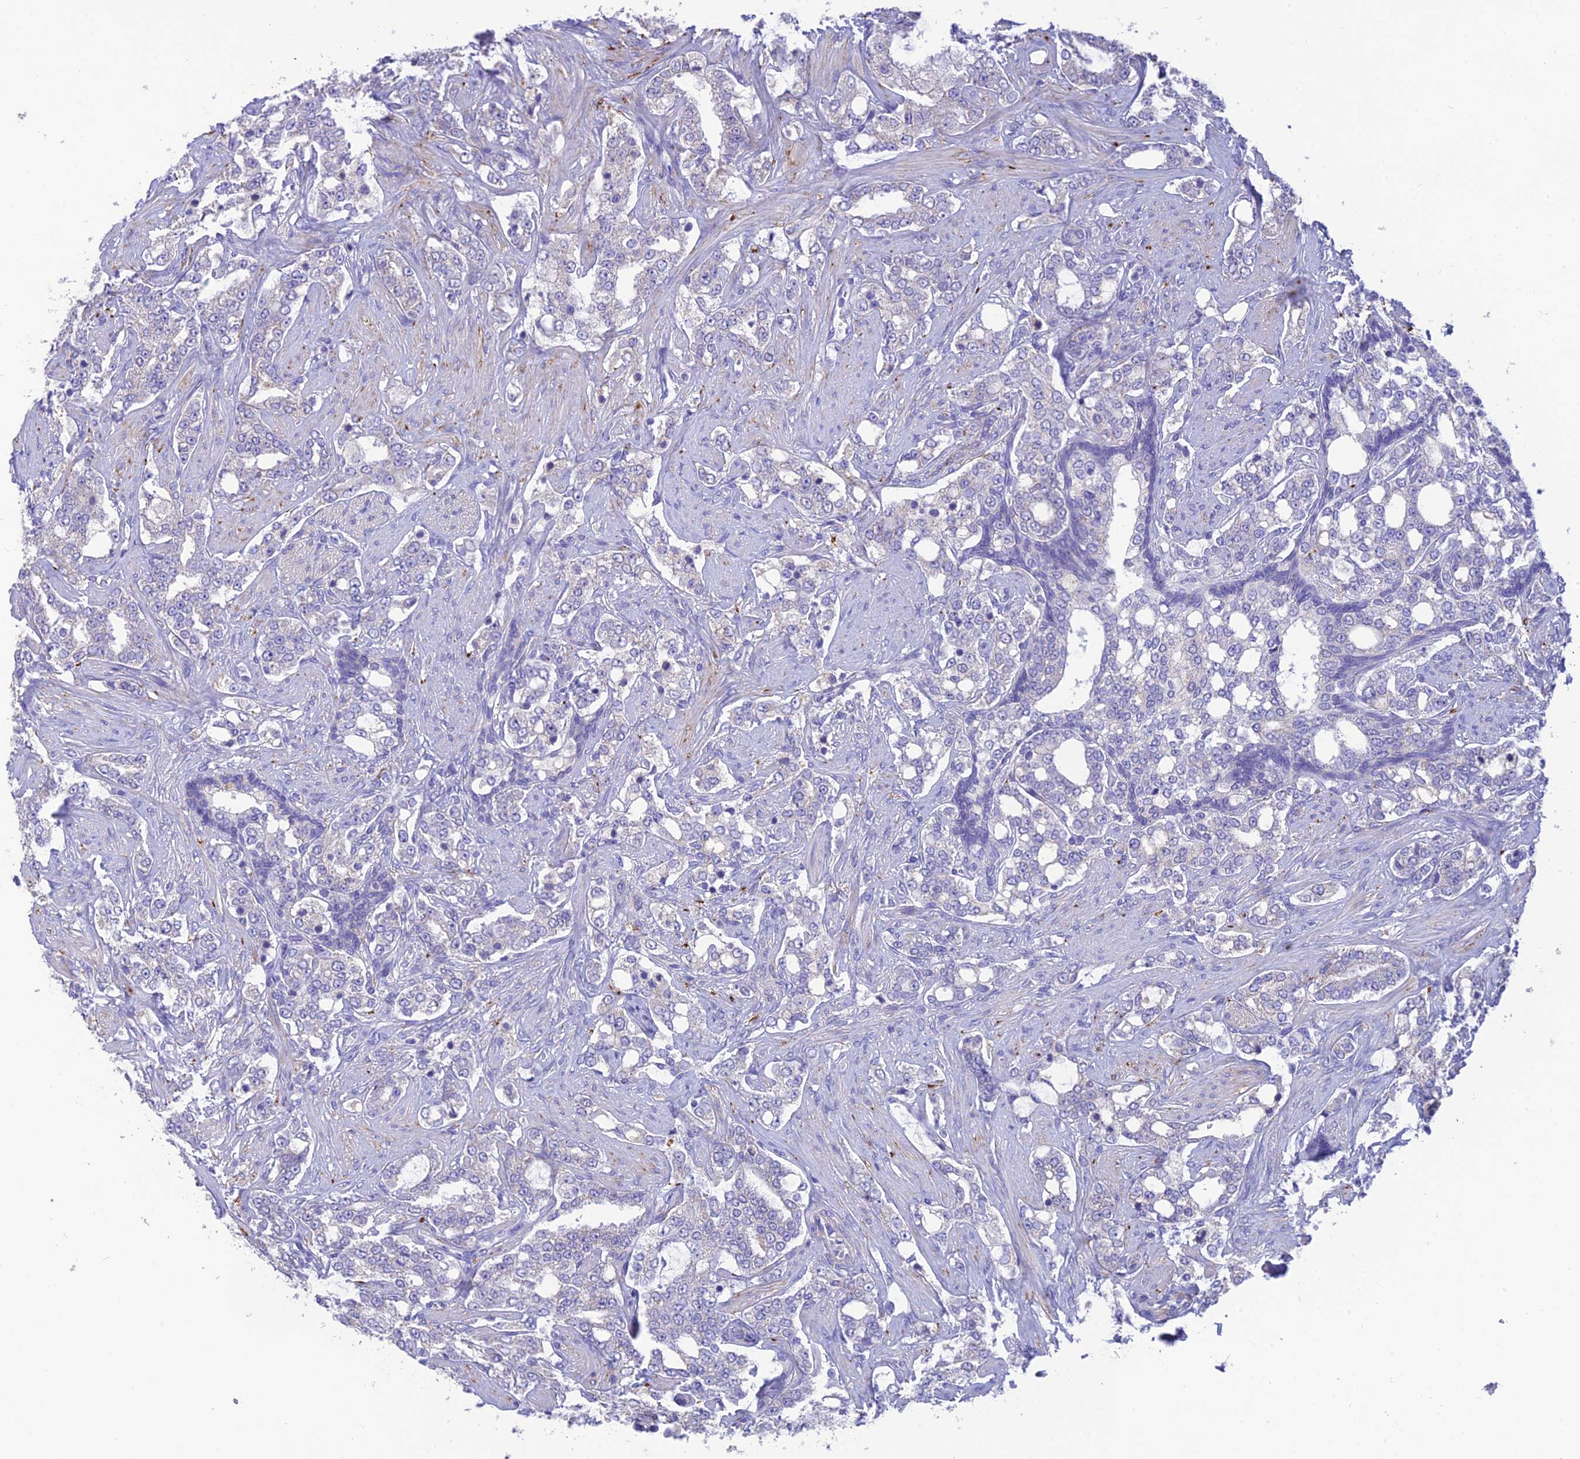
{"staining": {"intensity": "negative", "quantity": "none", "location": "none"}, "tissue": "prostate cancer", "cell_type": "Tumor cells", "image_type": "cancer", "snomed": [{"axis": "morphology", "description": "Adenocarcinoma, High grade"}, {"axis": "topography", "description": "Prostate"}], "caption": "Tumor cells are negative for protein expression in human prostate cancer. (Immunohistochemistry (ihc), brightfield microscopy, high magnification).", "gene": "HSD17B2", "patient": {"sex": "male", "age": 64}}